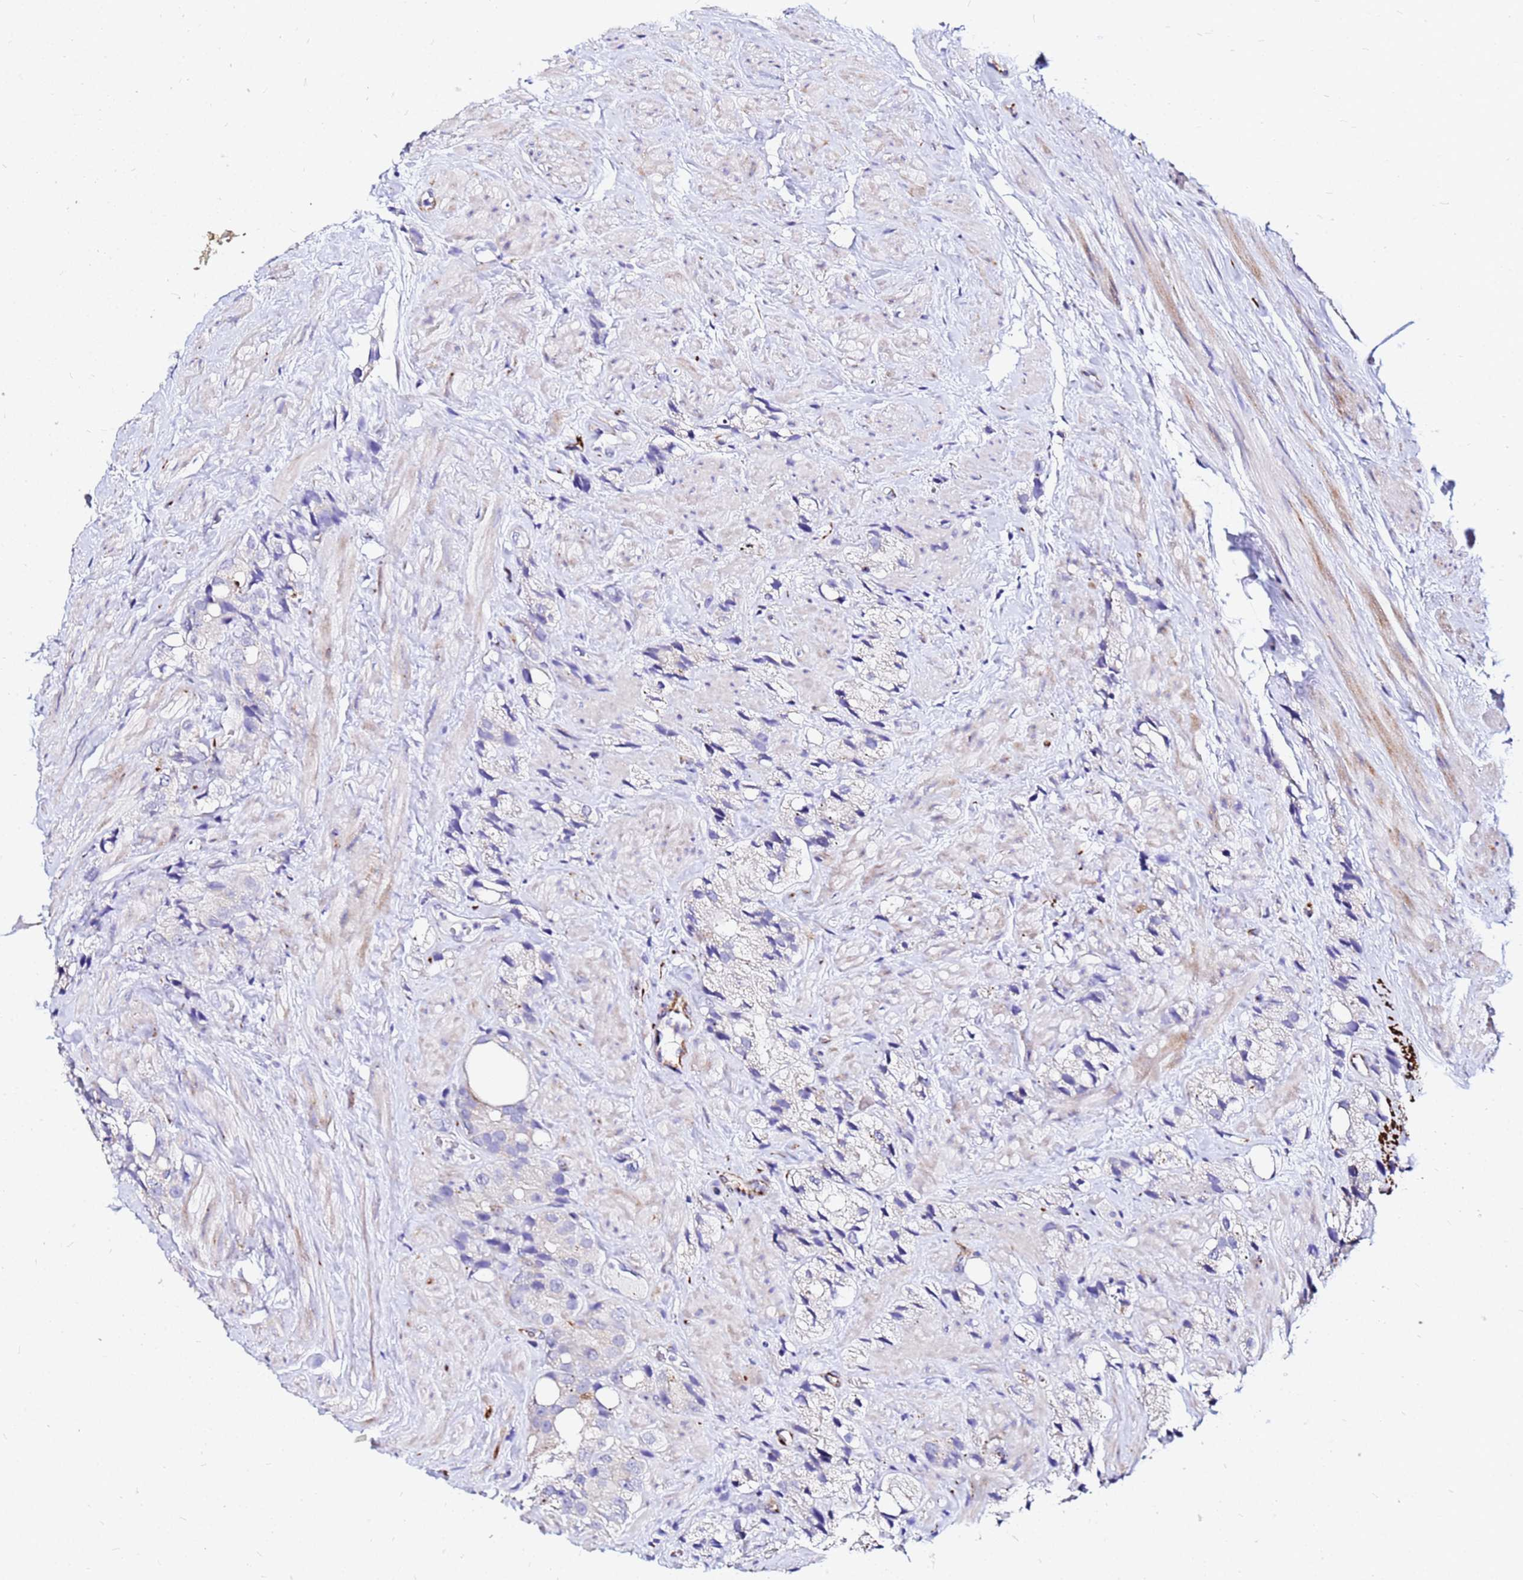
{"staining": {"intensity": "negative", "quantity": "none", "location": "none"}, "tissue": "prostate cancer", "cell_type": "Tumor cells", "image_type": "cancer", "snomed": [{"axis": "morphology", "description": "Adenocarcinoma, NOS"}, {"axis": "topography", "description": "Prostate"}], "caption": "Immunohistochemical staining of human prostate cancer (adenocarcinoma) displays no significant expression in tumor cells. (DAB (3,3'-diaminobenzidine) immunohistochemistry (IHC), high magnification).", "gene": "TUBA8", "patient": {"sex": "male", "age": 79}}